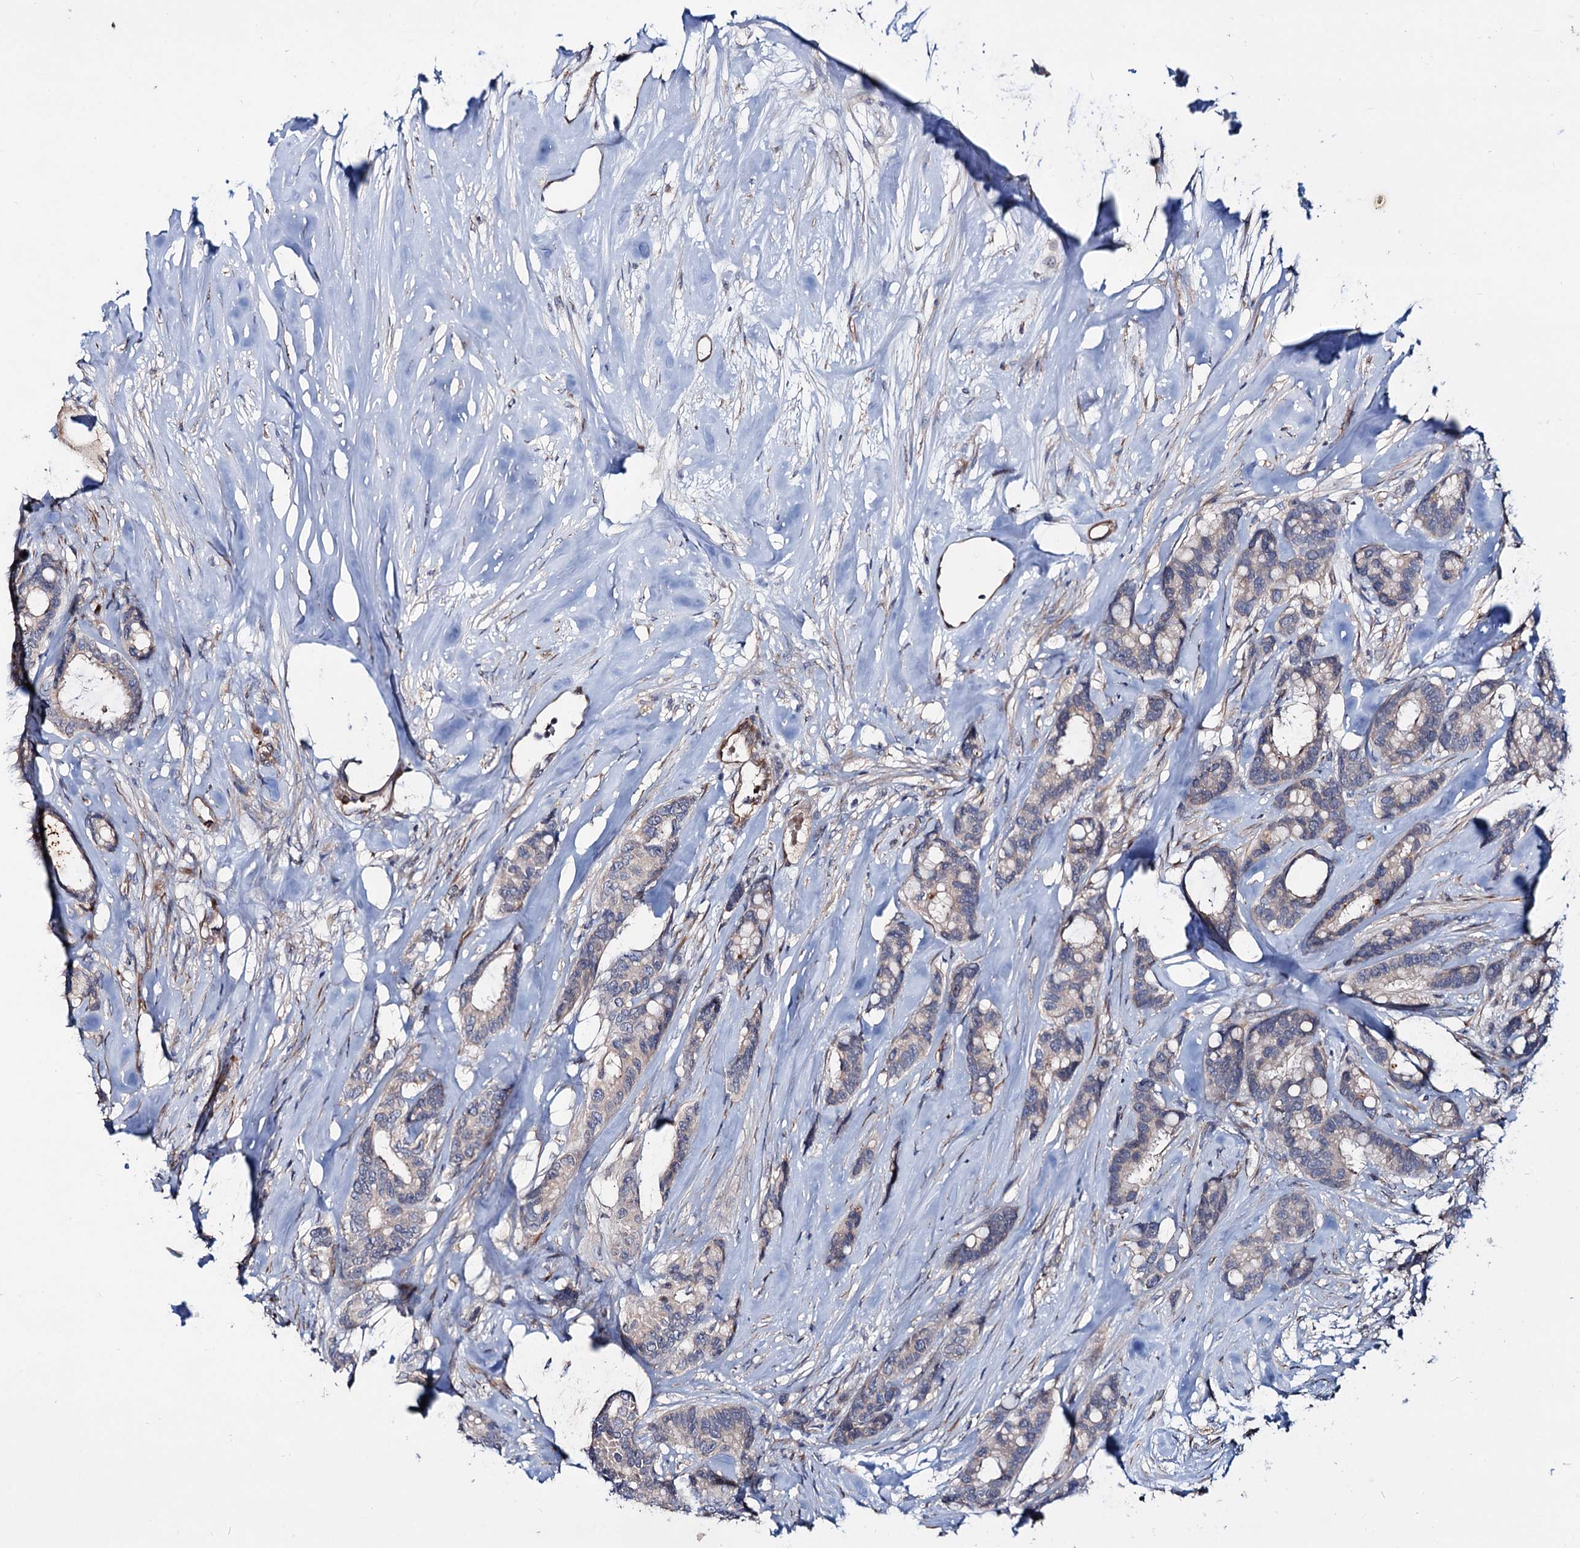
{"staining": {"intensity": "weak", "quantity": "<25%", "location": "cytoplasmic/membranous"}, "tissue": "breast cancer", "cell_type": "Tumor cells", "image_type": "cancer", "snomed": [{"axis": "morphology", "description": "Duct carcinoma"}, {"axis": "topography", "description": "Breast"}], "caption": "The histopathology image shows no staining of tumor cells in breast cancer. The staining is performed using DAB (3,3'-diaminobenzidine) brown chromogen with nuclei counter-stained in using hematoxylin.", "gene": "PTDSS2", "patient": {"sex": "female", "age": 87}}